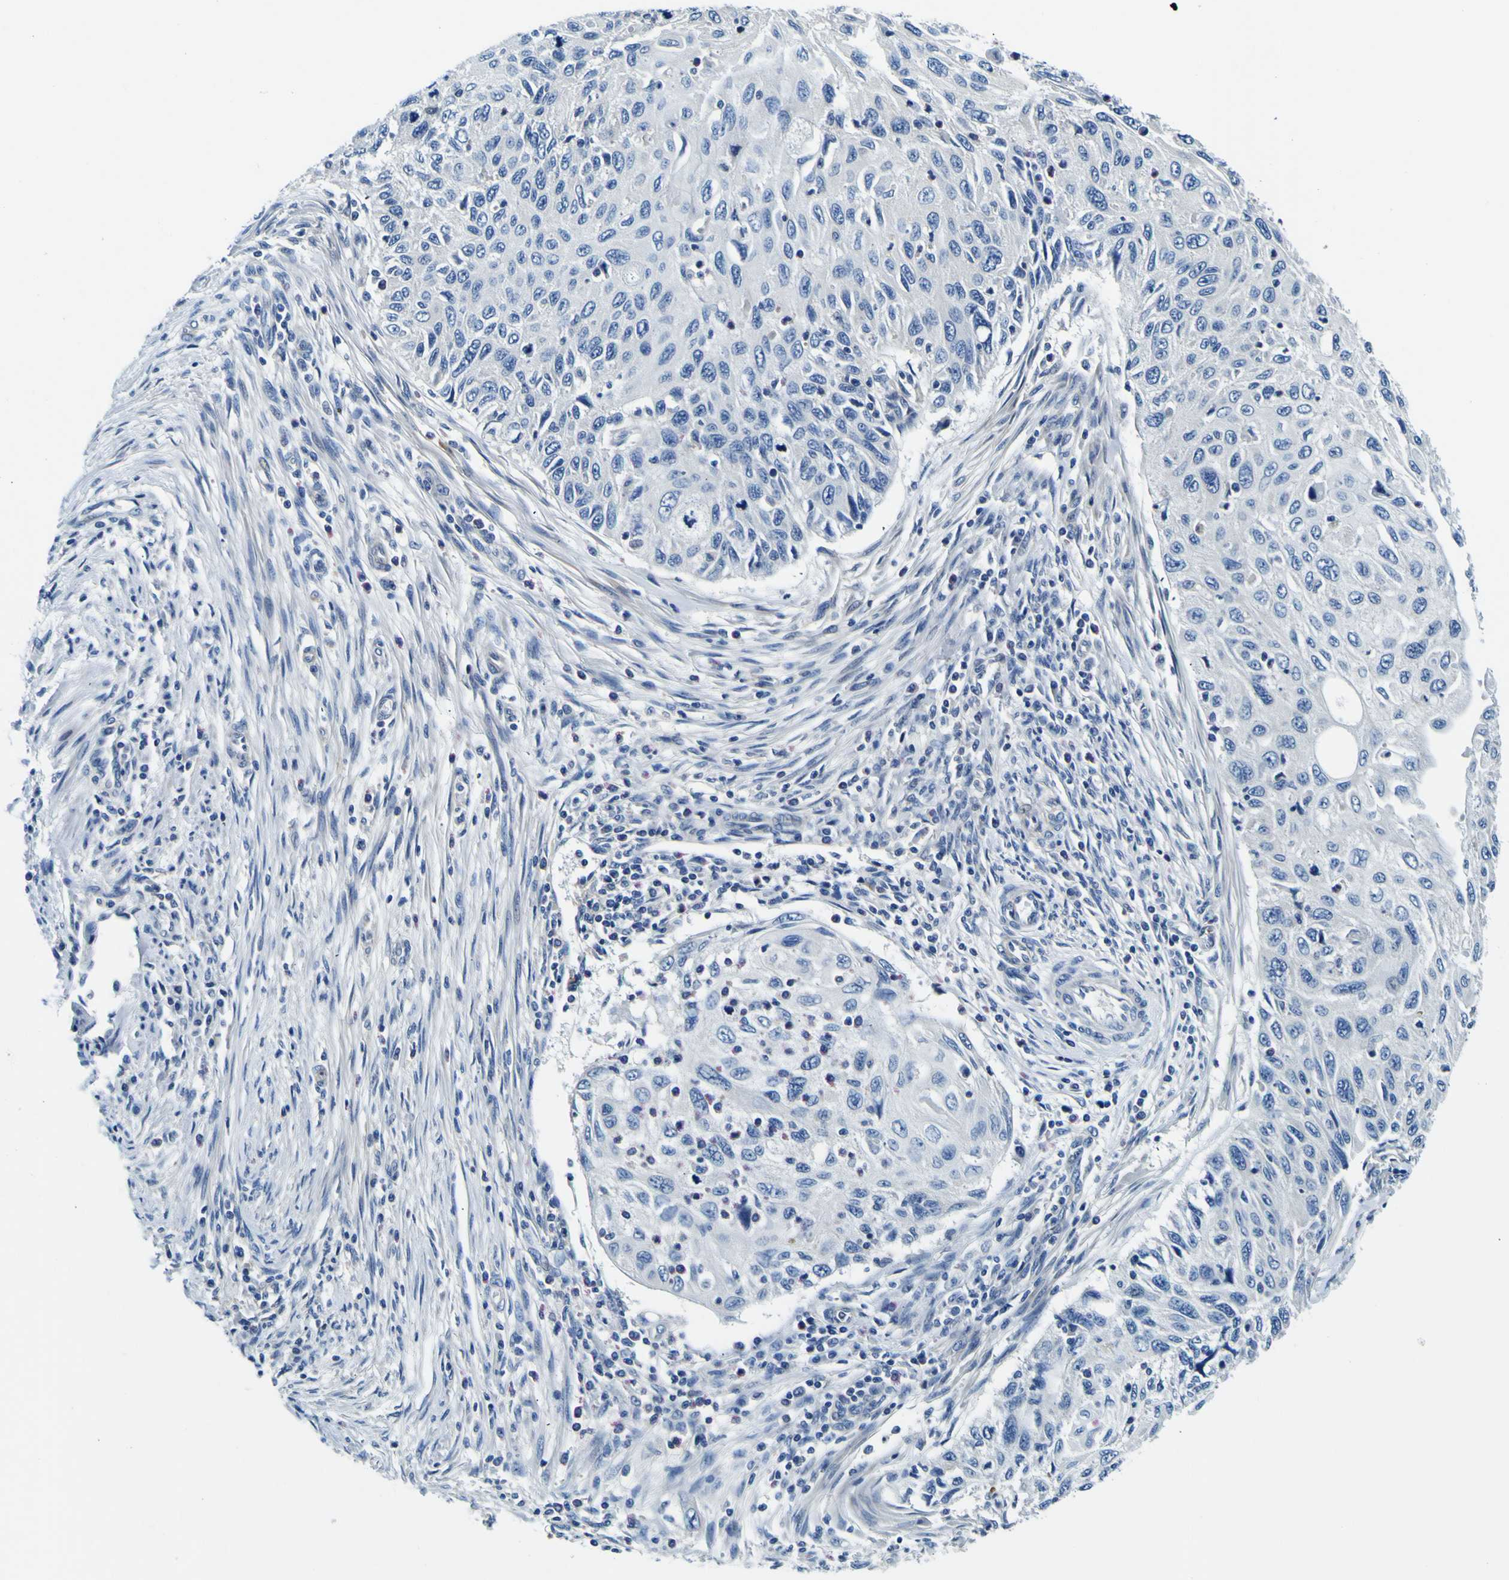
{"staining": {"intensity": "negative", "quantity": "none", "location": "none"}, "tissue": "cervical cancer", "cell_type": "Tumor cells", "image_type": "cancer", "snomed": [{"axis": "morphology", "description": "Squamous cell carcinoma, NOS"}, {"axis": "topography", "description": "Cervix"}], "caption": "There is no significant positivity in tumor cells of cervical cancer (squamous cell carcinoma). The staining is performed using DAB (3,3'-diaminobenzidine) brown chromogen with nuclei counter-stained in using hematoxylin.", "gene": "ADGRA2", "patient": {"sex": "female", "age": 70}}